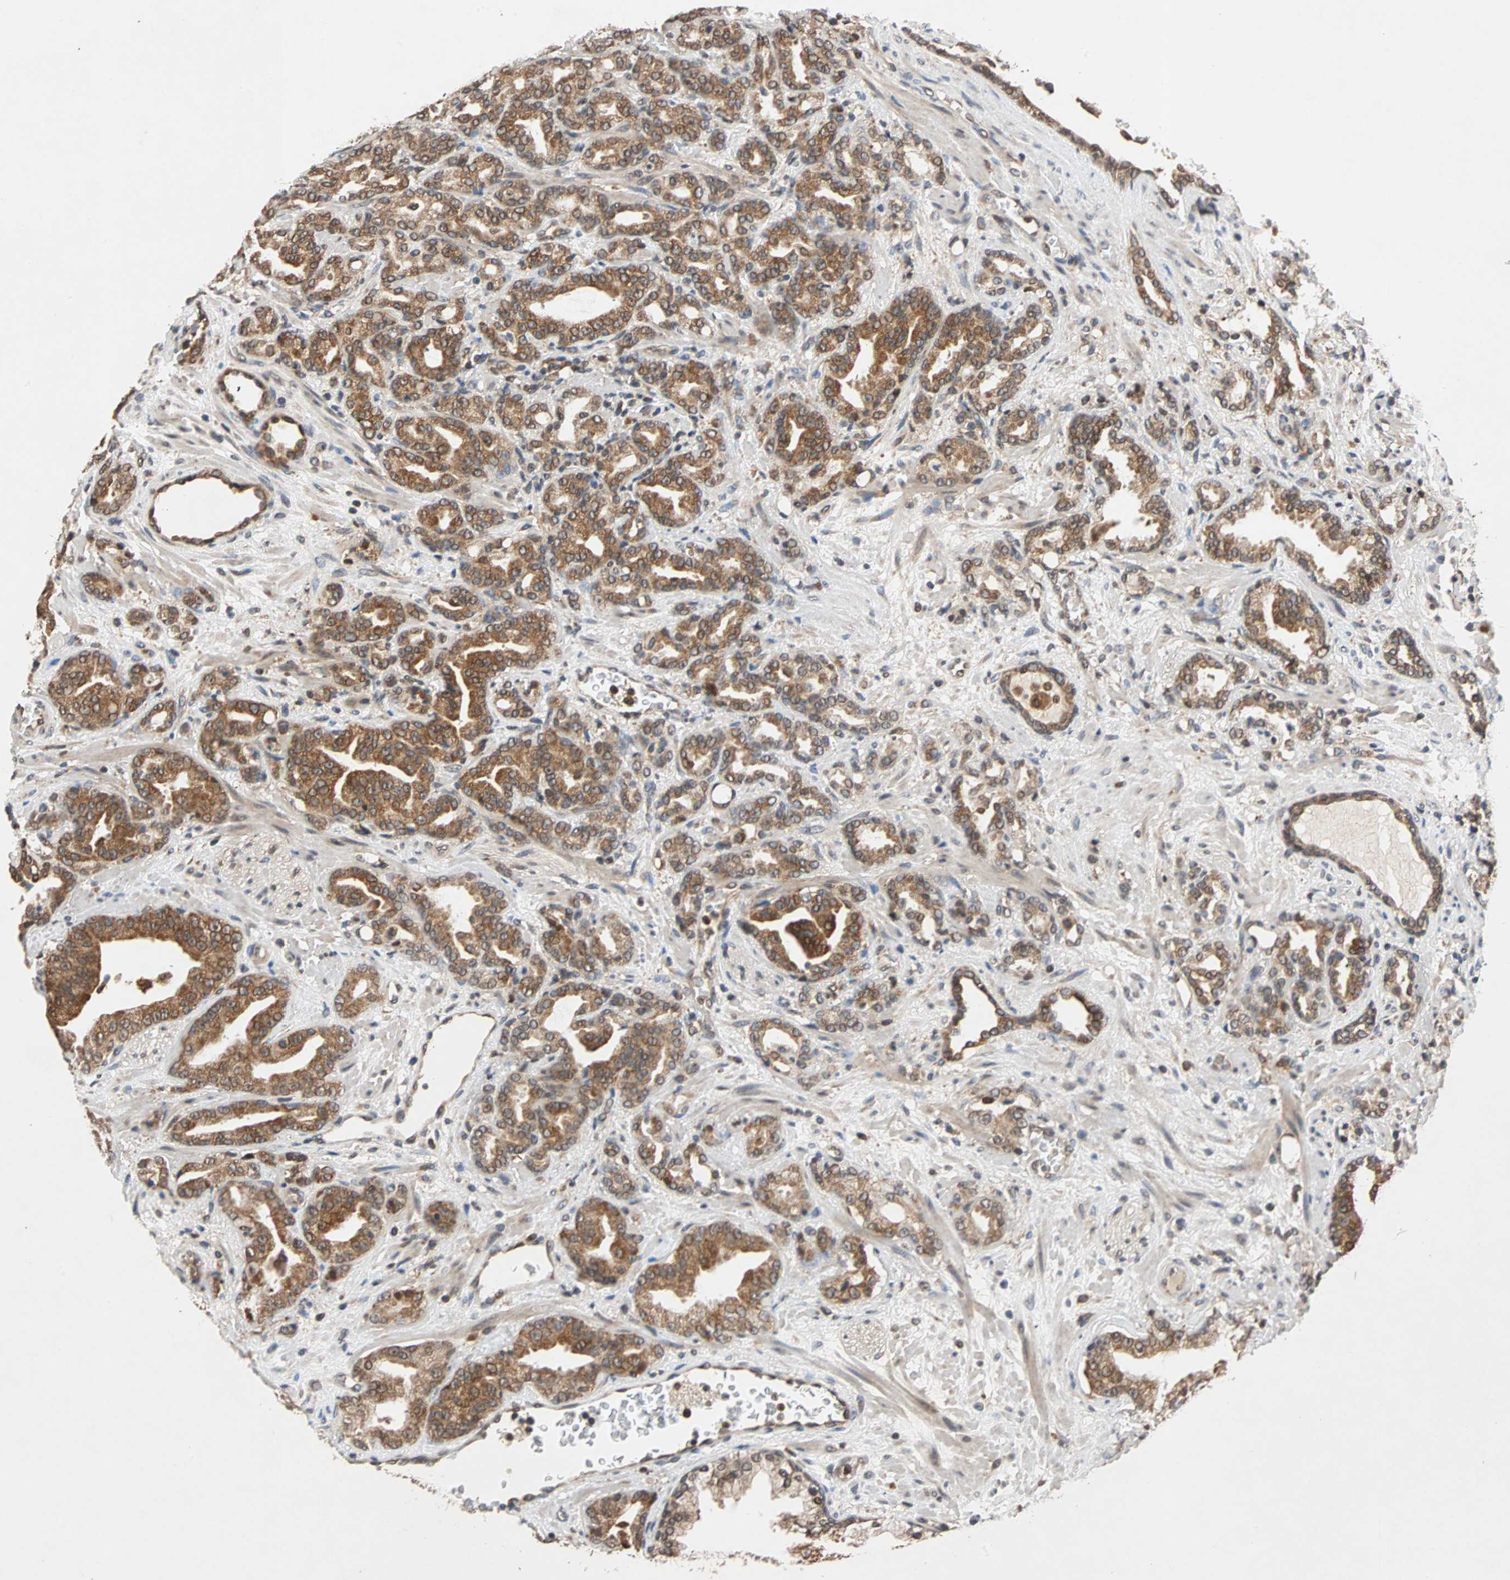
{"staining": {"intensity": "strong", "quantity": ">75%", "location": "cytoplasmic/membranous"}, "tissue": "prostate cancer", "cell_type": "Tumor cells", "image_type": "cancer", "snomed": [{"axis": "morphology", "description": "Adenocarcinoma, Low grade"}, {"axis": "topography", "description": "Prostate"}], "caption": "Immunohistochemical staining of prostate adenocarcinoma (low-grade) reveals strong cytoplasmic/membranous protein staining in approximately >75% of tumor cells.", "gene": "AUP1", "patient": {"sex": "male", "age": 63}}